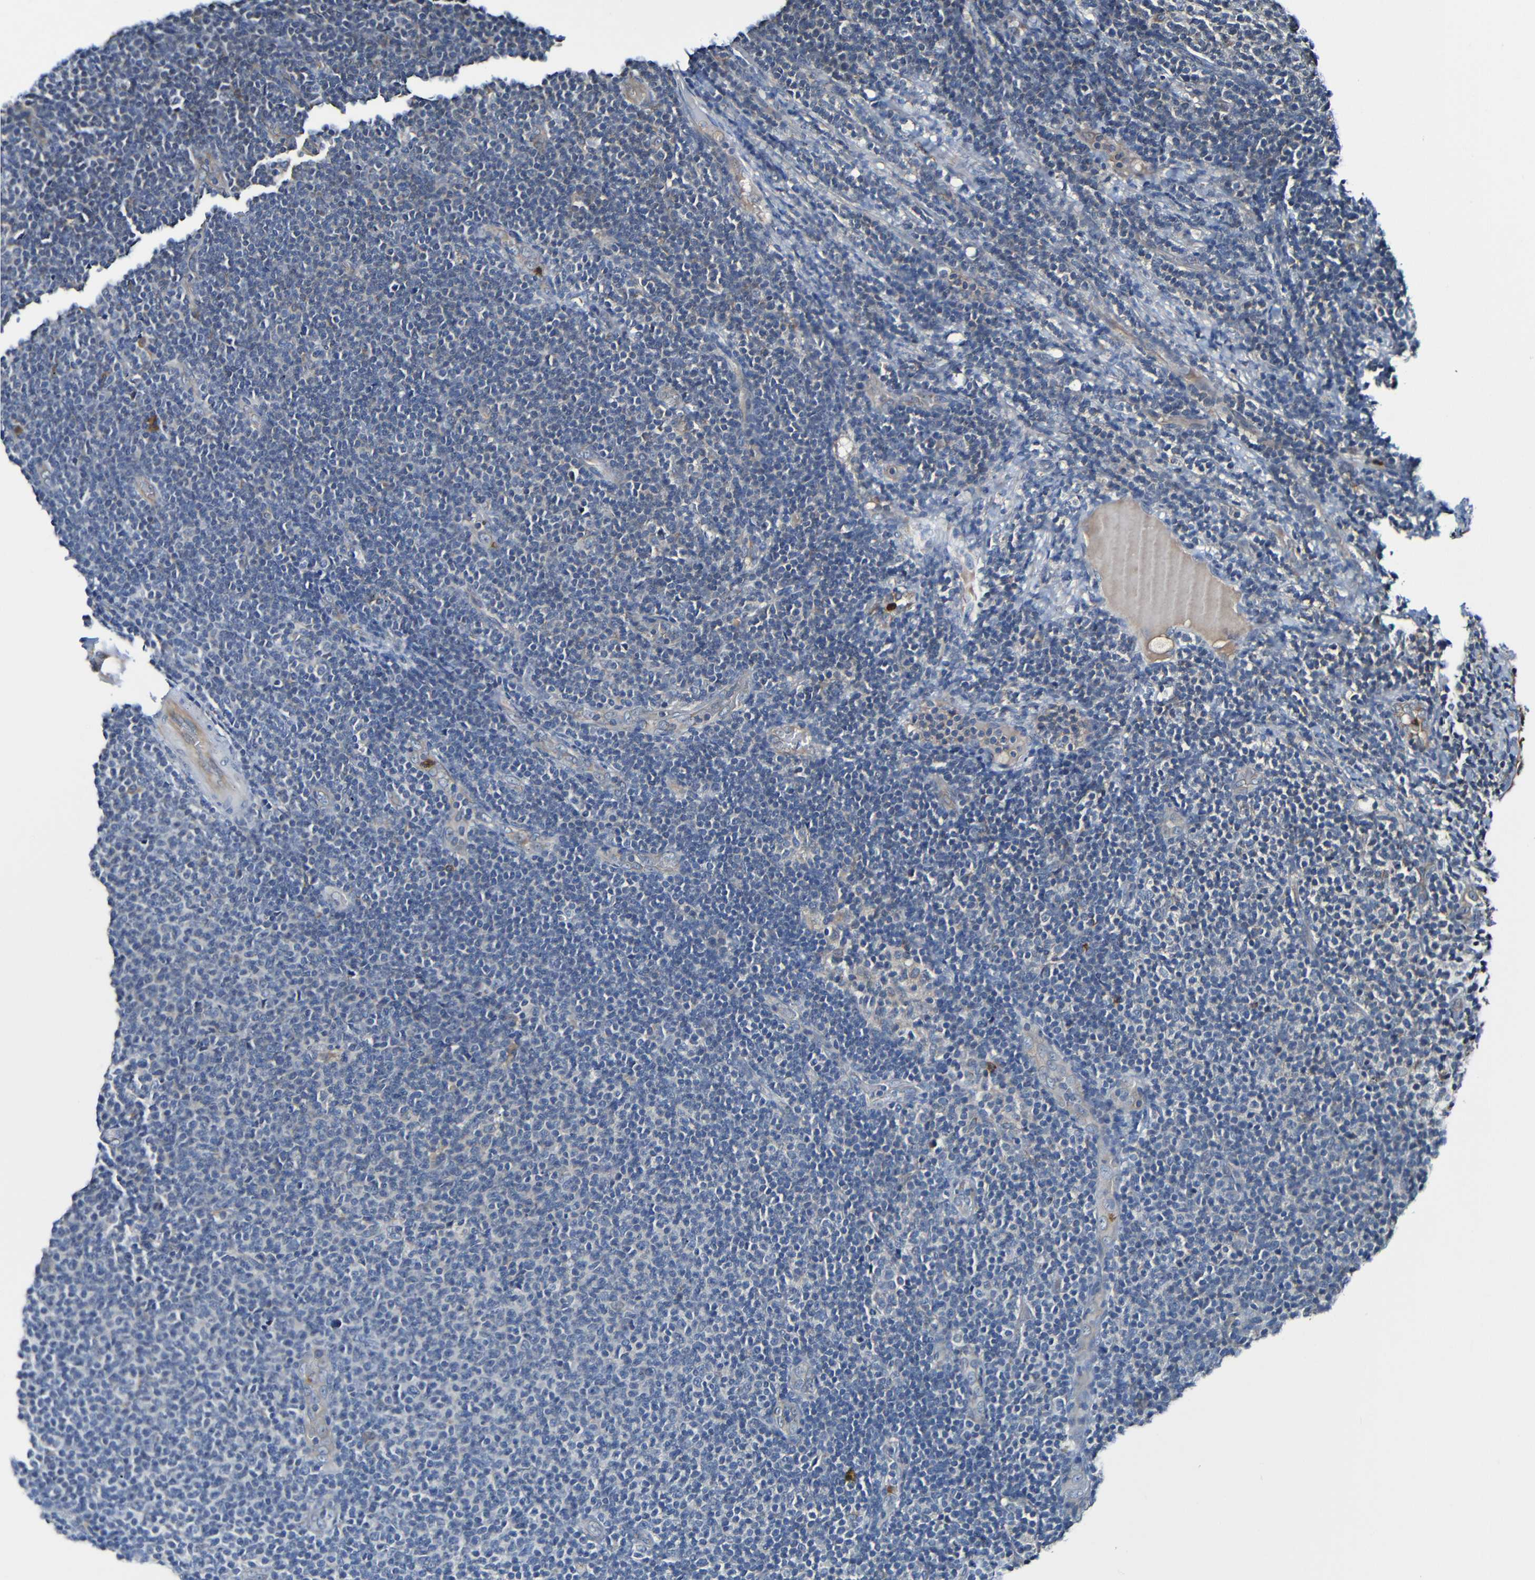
{"staining": {"intensity": "negative", "quantity": "none", "location": "none"}, "tissue": "lymphoma", "cell_type": "Tumor cells", "image_type": "cancer", "snomed": [{"axis": "morphology", "description": "Malignant lymphoma, non-Hodgkin's type, Low grade"}, {"axis": "topography", "description": "Lymph node"}], "caption": "Protein analysis of lymphoma exhibits no significant positivity in tumor cells.", "gene": "ADAM15", "patient": {"sex": "male", "age": 66}}